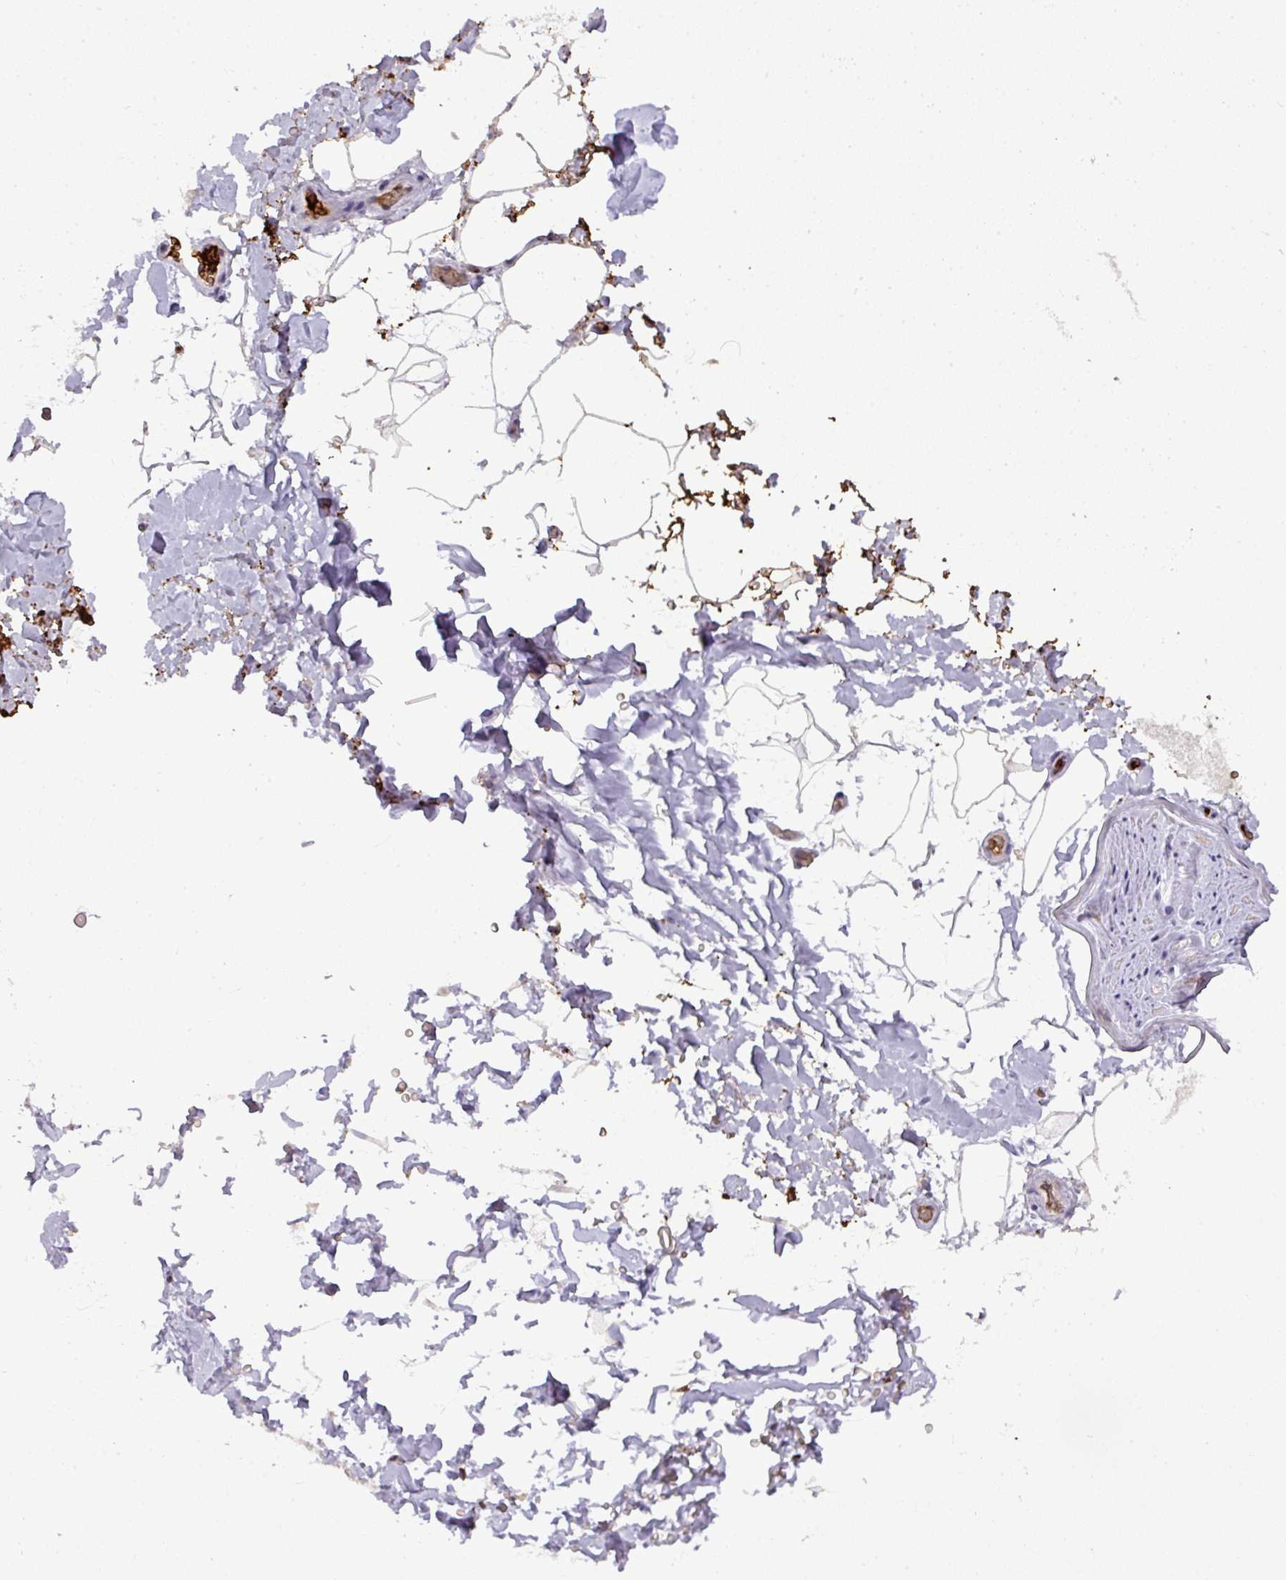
{"staining": {"intensity": "negative", "quantity": "none", "location": "none"}, "tissue": "adipose tissue", "cell_type": "Adipocytes", "image_type": "normal", "snomed": [{"axis": "morphology", "description": "Normal tissue, NOS"}, {"axis": "topography", "description": "Vascular tissue"}, {"axis": "topography", "description": "Peripheral nerve tissue"}], "caption": "High power microscopy histopathology image of an IHC micrograph of benign adipose tissue, revealing no significant staining in adipocytes. (DAB immunohistochemistry visualized using brightfield microscopy, high magnification).", "gene": "ATP6V1F", "patient": {"sex": "male", "age": 41}}